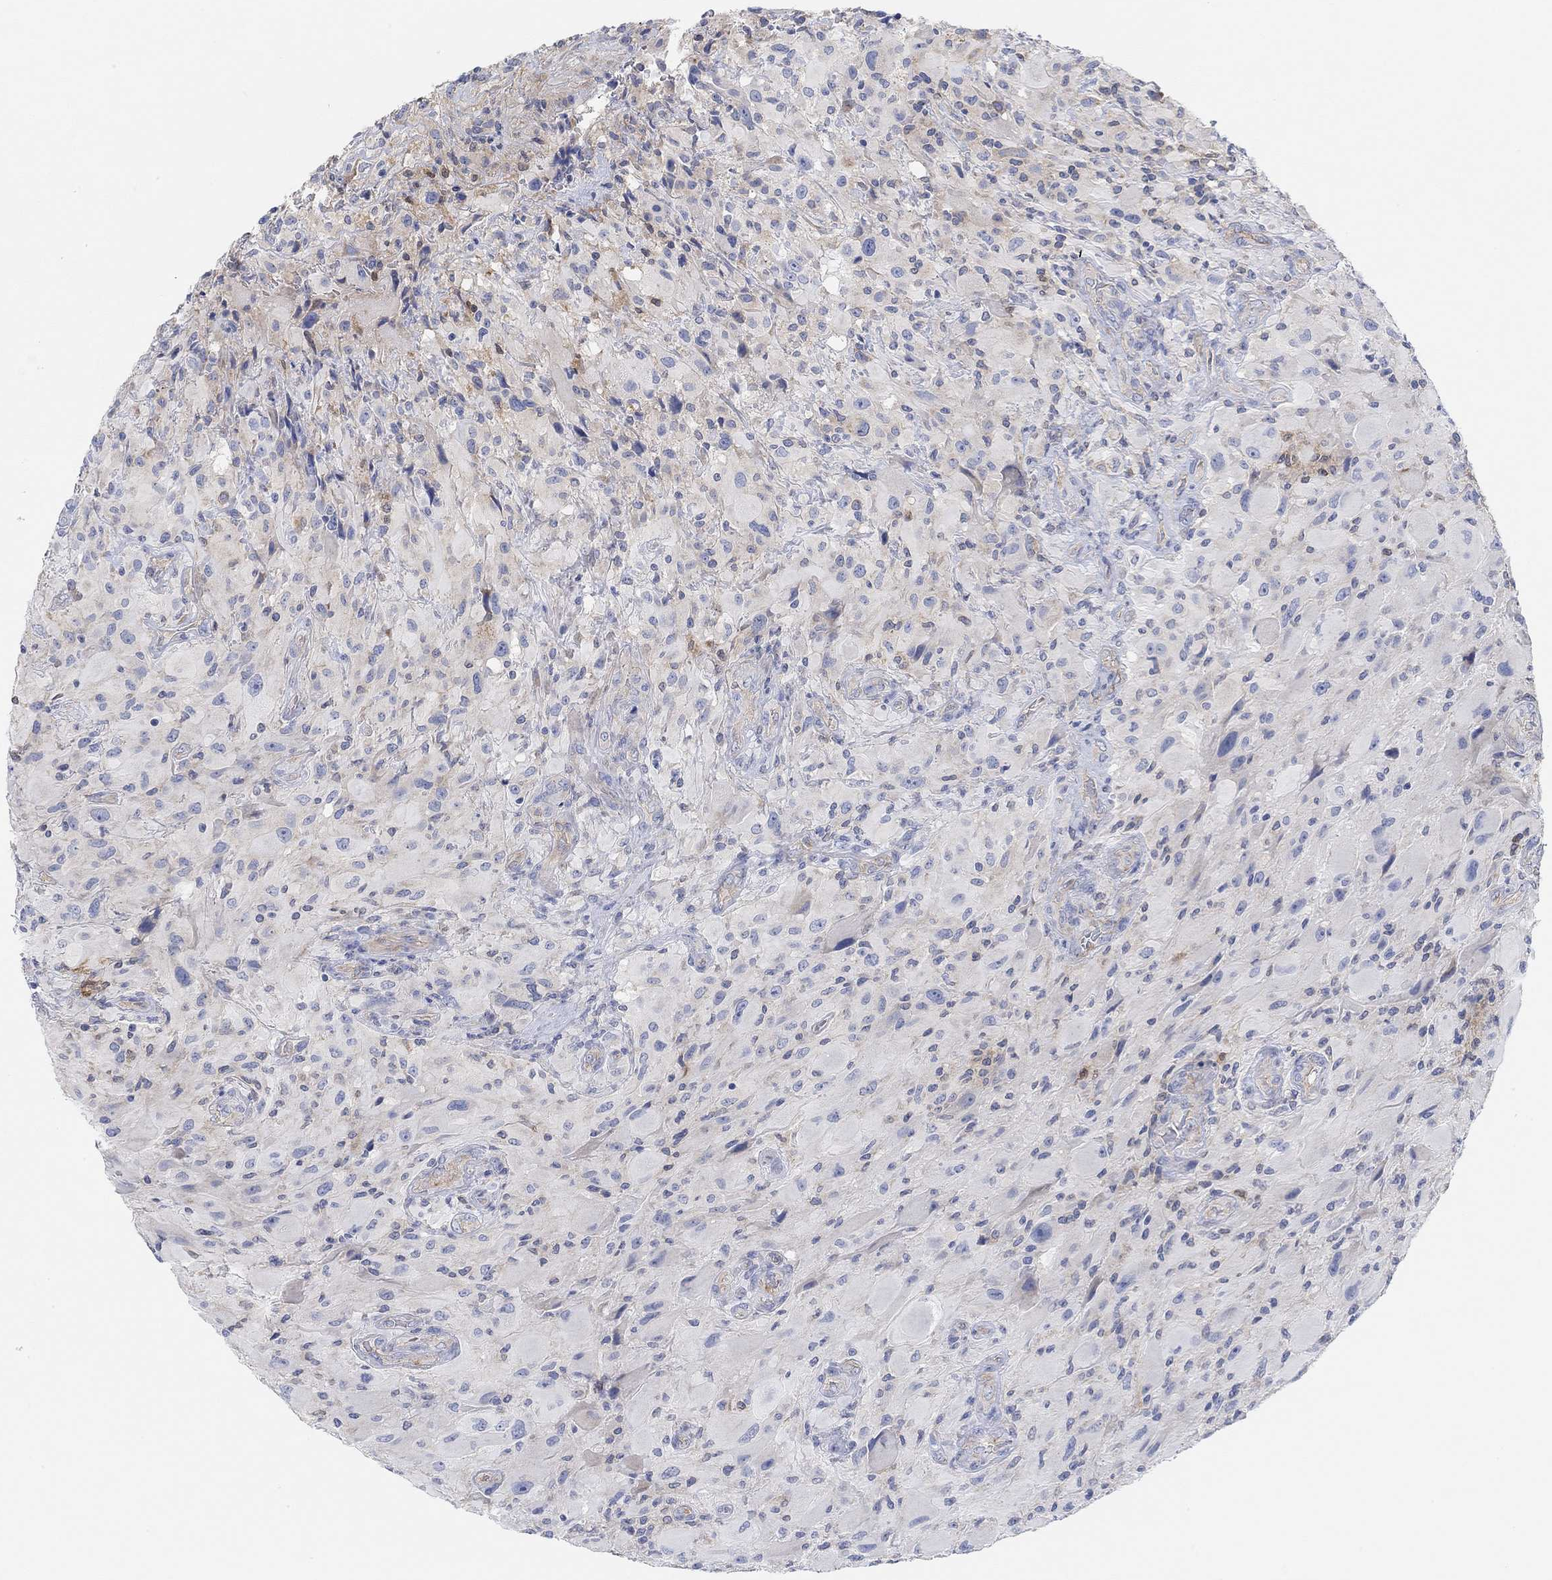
{"staining": {"intensity": "negative", "quantity": "none", "location": "none"}, "tissue": "glioma", "cell_type": "Tumor cells", "image_type": "cancer", "snomed": [{"axis": "morphology", "description": "Glioma, malignant, High grade"}, {"axis": "topography", "description": "Cerebral cortex"}], "caption": "Tumor cells show no significant protein staining in glioma.", "gene": "RGS1", "patient": {"sex": "male", "age": 35}}